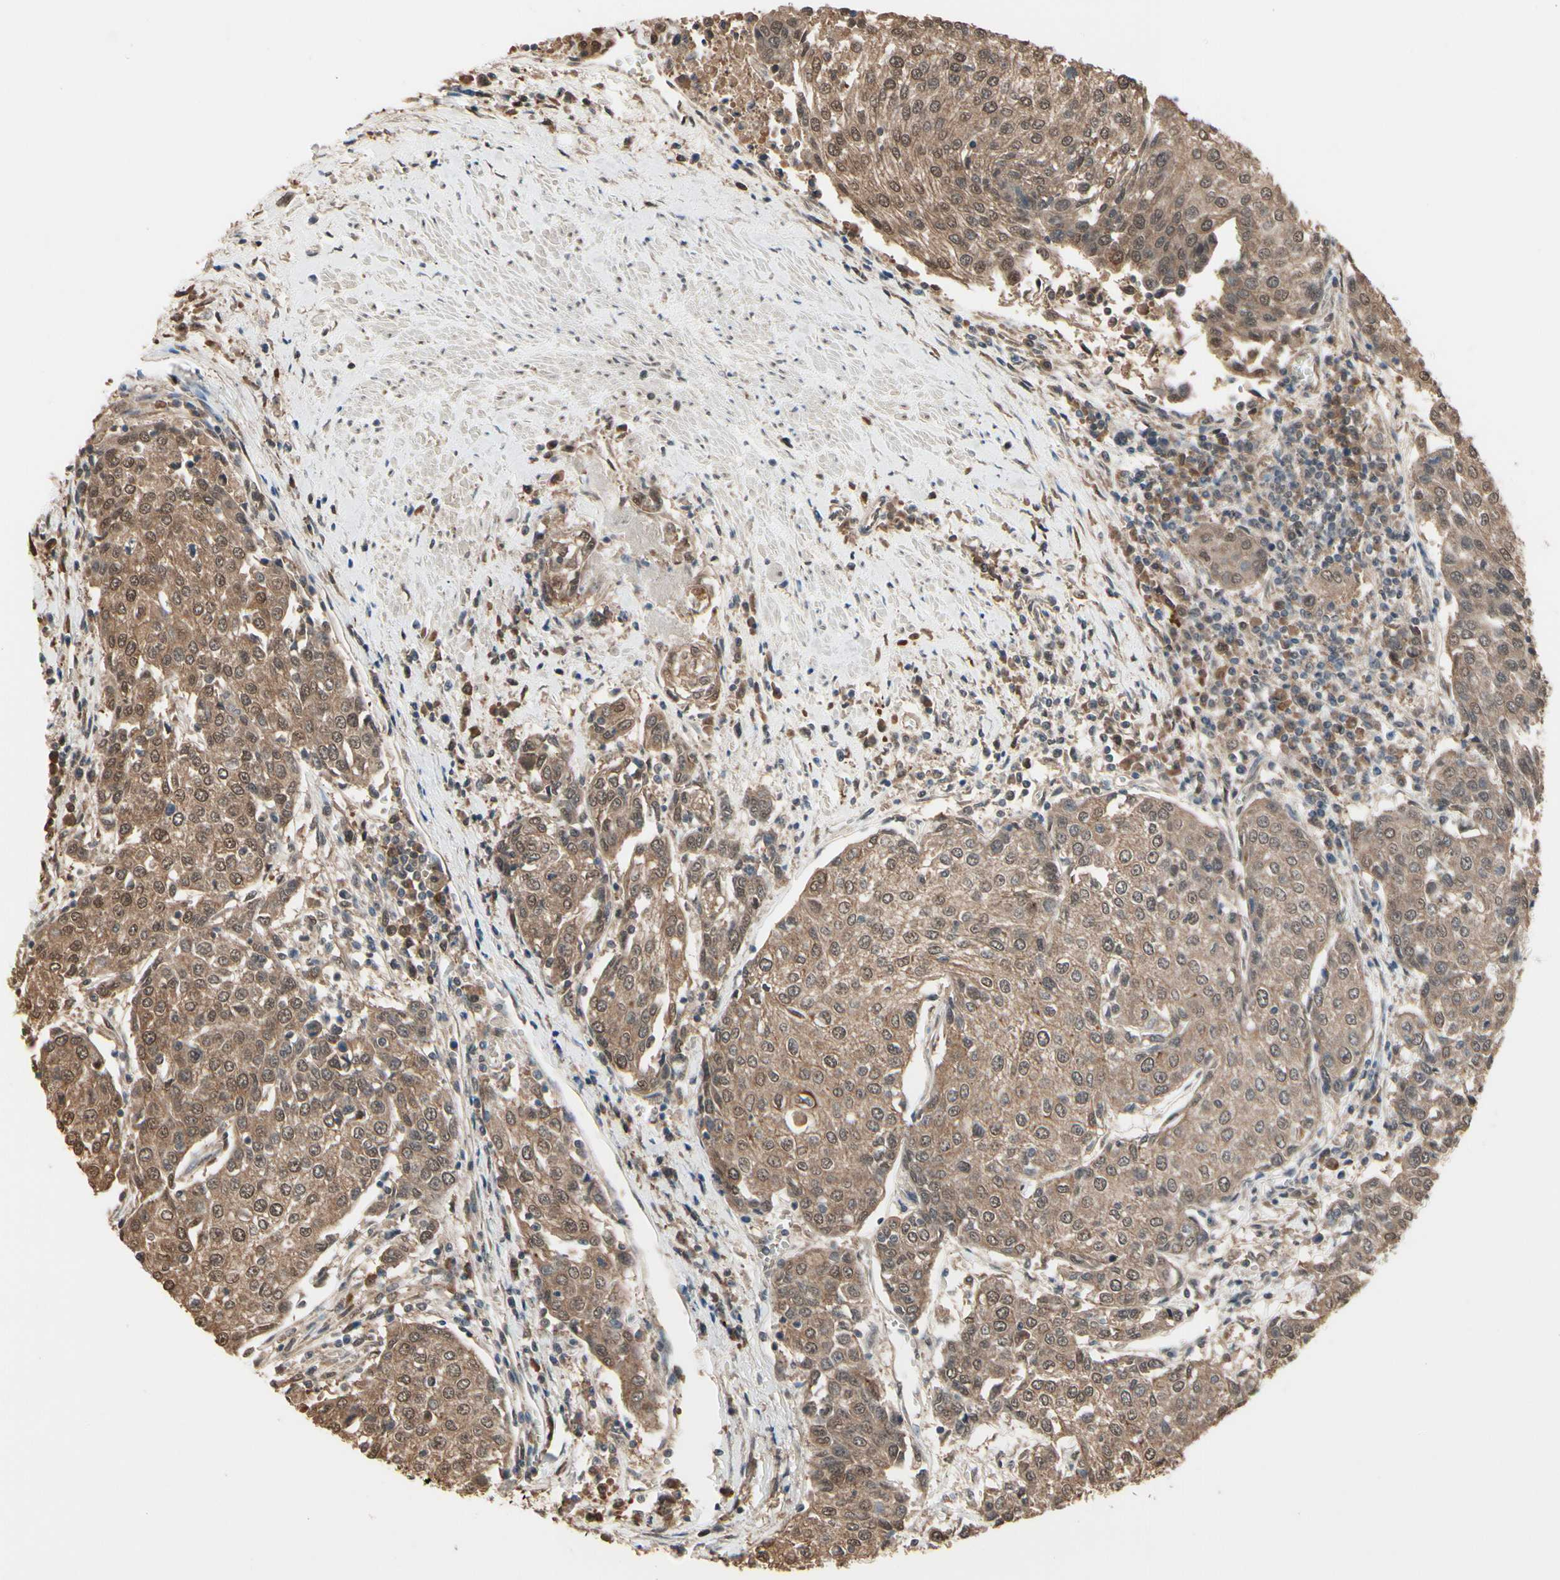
{"staining": {"intensity": "moderate", "quantity": ">75%", "location": "cytoplasmic/membranous,nuclear"}, "tissue": "urothelial cancer", "cell_type": "Tumor cells", "image_type": "cancer", "snomed": [{"axis": "morphology", "description": "Urothelial carcinoma, High grade"}, {"axis": "topography", "description": "Urinary bladder"}], "caption": "There is medium levels of moderate cytoplasmic/membranous and nuclear expression in tumor cells of urothelial cancer, as demonstrated by immunohistochemical staining (brown color).", "gene": "PNPLA7", "patient": {"sex": "female", "age": 85}}